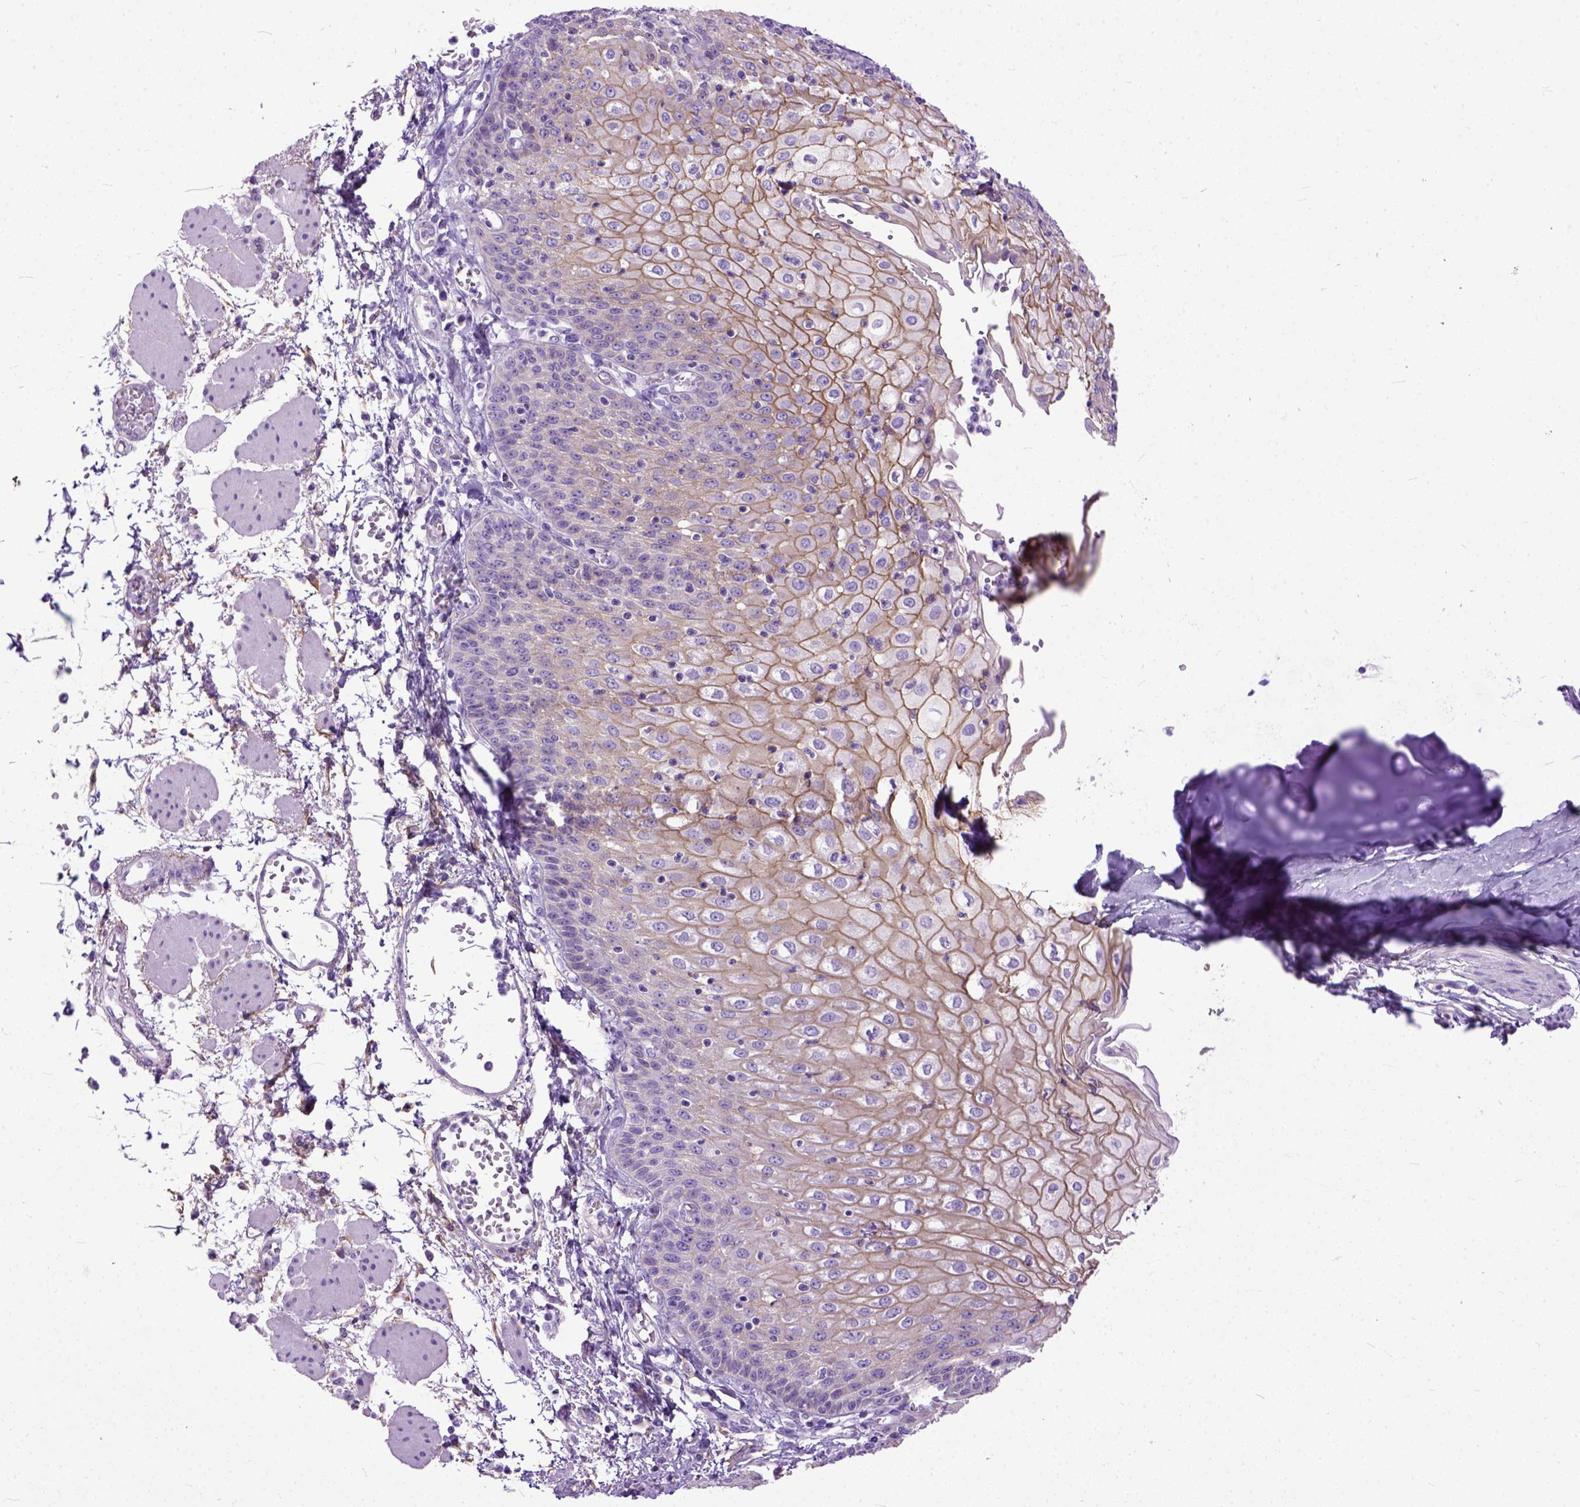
{"staining": {"intensity": "moderate", "quantity": "25%-75%", "location": "cytoplasmic/membranous"}, "tissue": "esophagus", "cell_type": "Squamous epithelial cells", "image_type": "normal", "snomed": [{"axis": "morphology", "description": "Normal tissue, NOS"}, {"axis": "morphology", "description": "Adenocarcinoma, NOS"}, {"axis": "topography", "description": "Esophagus"}], "caption": "Immunohistochemistry (IHC) staining of benign esophagus, which shows medium levels of moderate cytoplasmic/membranous positivity in about 25%-75% of squamous epithelial cells indicating moderate cytoplasmic/membranous protein staining. The staining was performed using DAB (brown) for protein detection and nuclei were counterstained in hematoxylin (blue).", "gene": "PPL", "patient": {"sex": "male", "age": 81}}